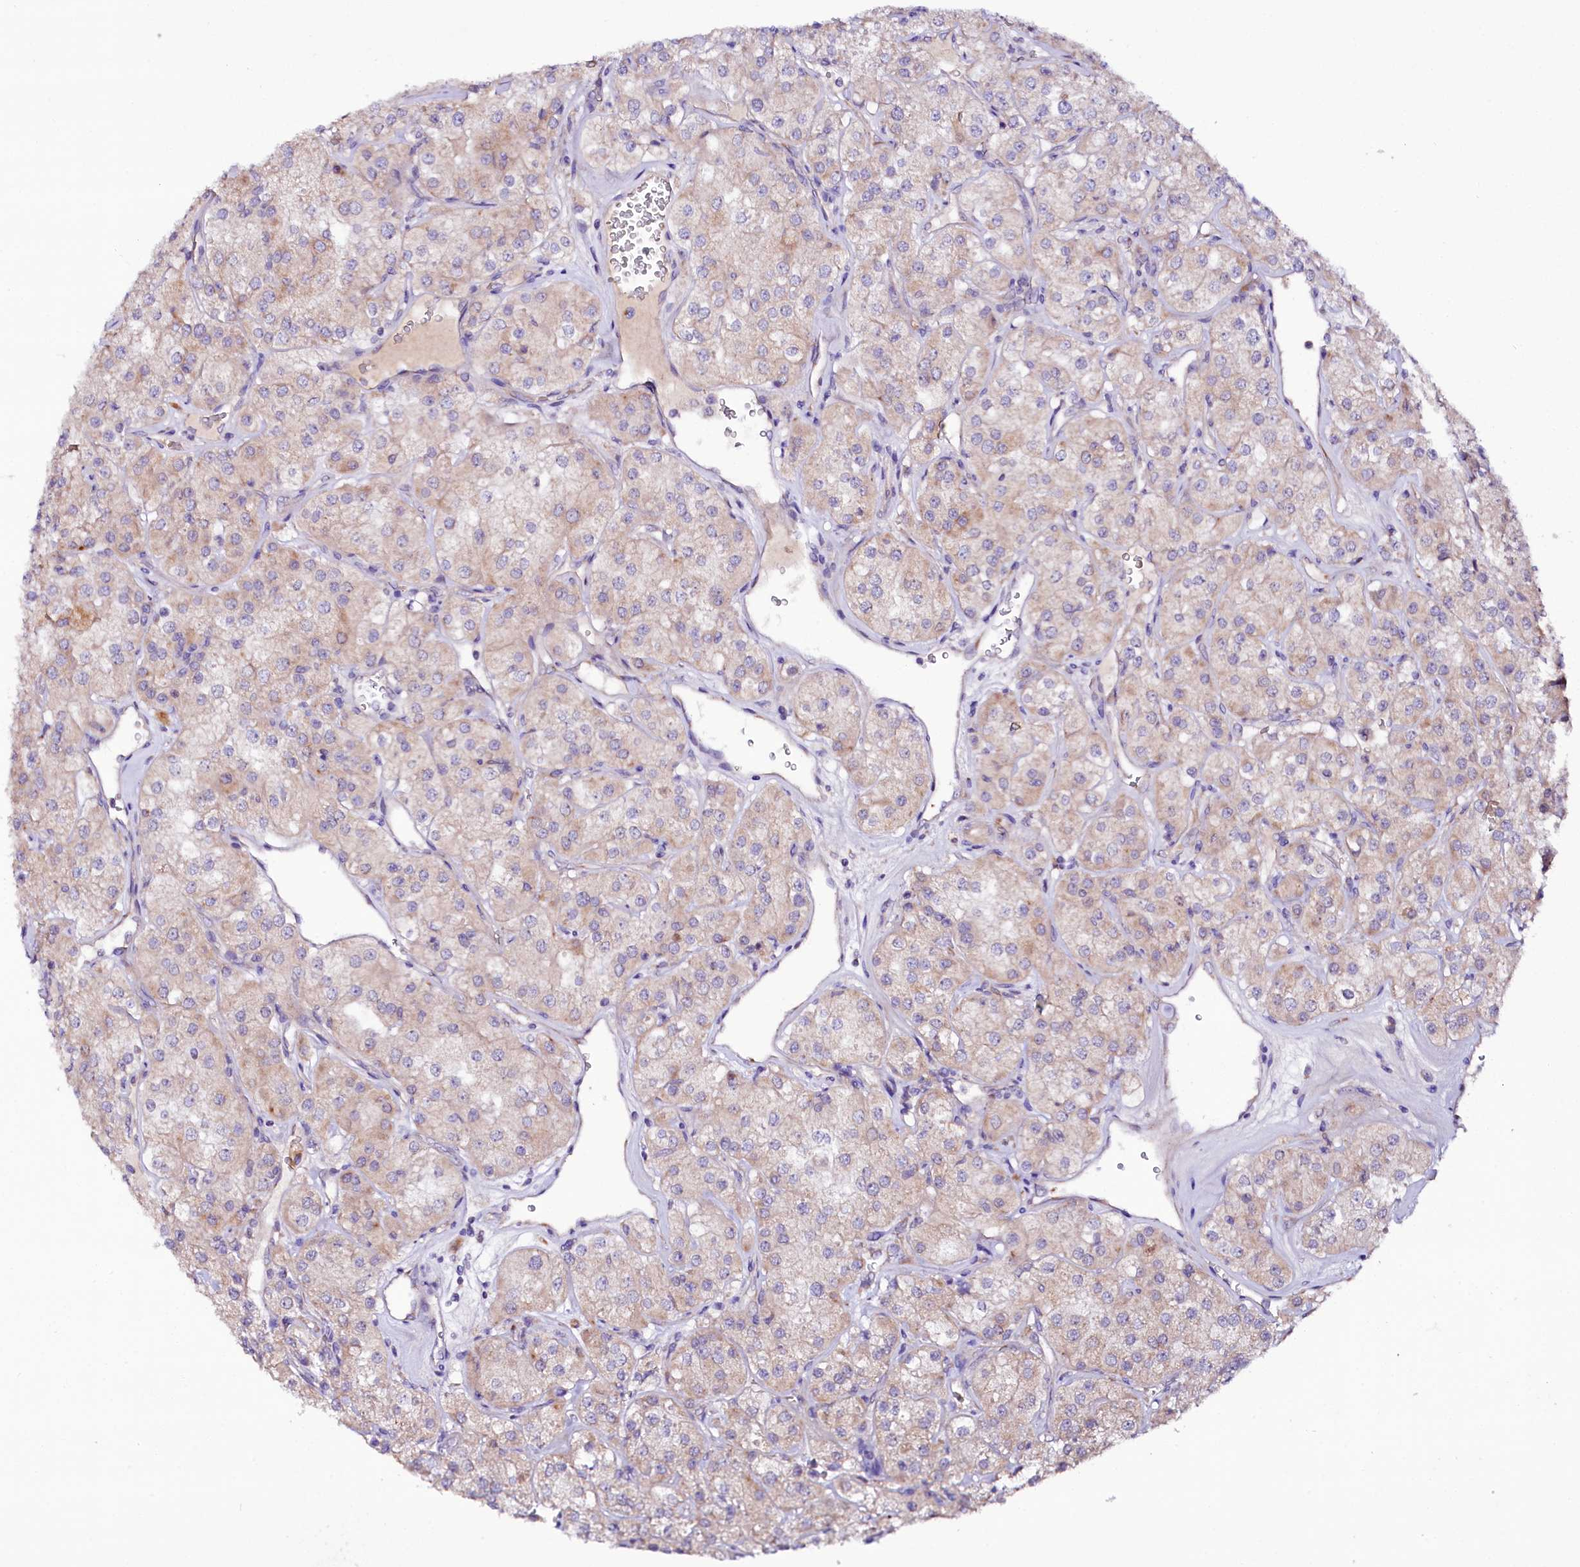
{"staining": {"intensity": "negative", "quantity": "none", "location": "none"}, "tissue": "renal cancer", "cell_type": "Tumor cells", "image_type": "cancer", "snomed": [{"axis": "morphology", "description": "Adenocarcinoma, NOS"}, {"axis": "topography", "description": "Kidney"}], "caption": "Immunohistochemical staining of human renal adenocarcinoma reveals no significant expression in tumor cells.", "gene": "ZNF45", "patient": {"sex": "male", "age": 77}}